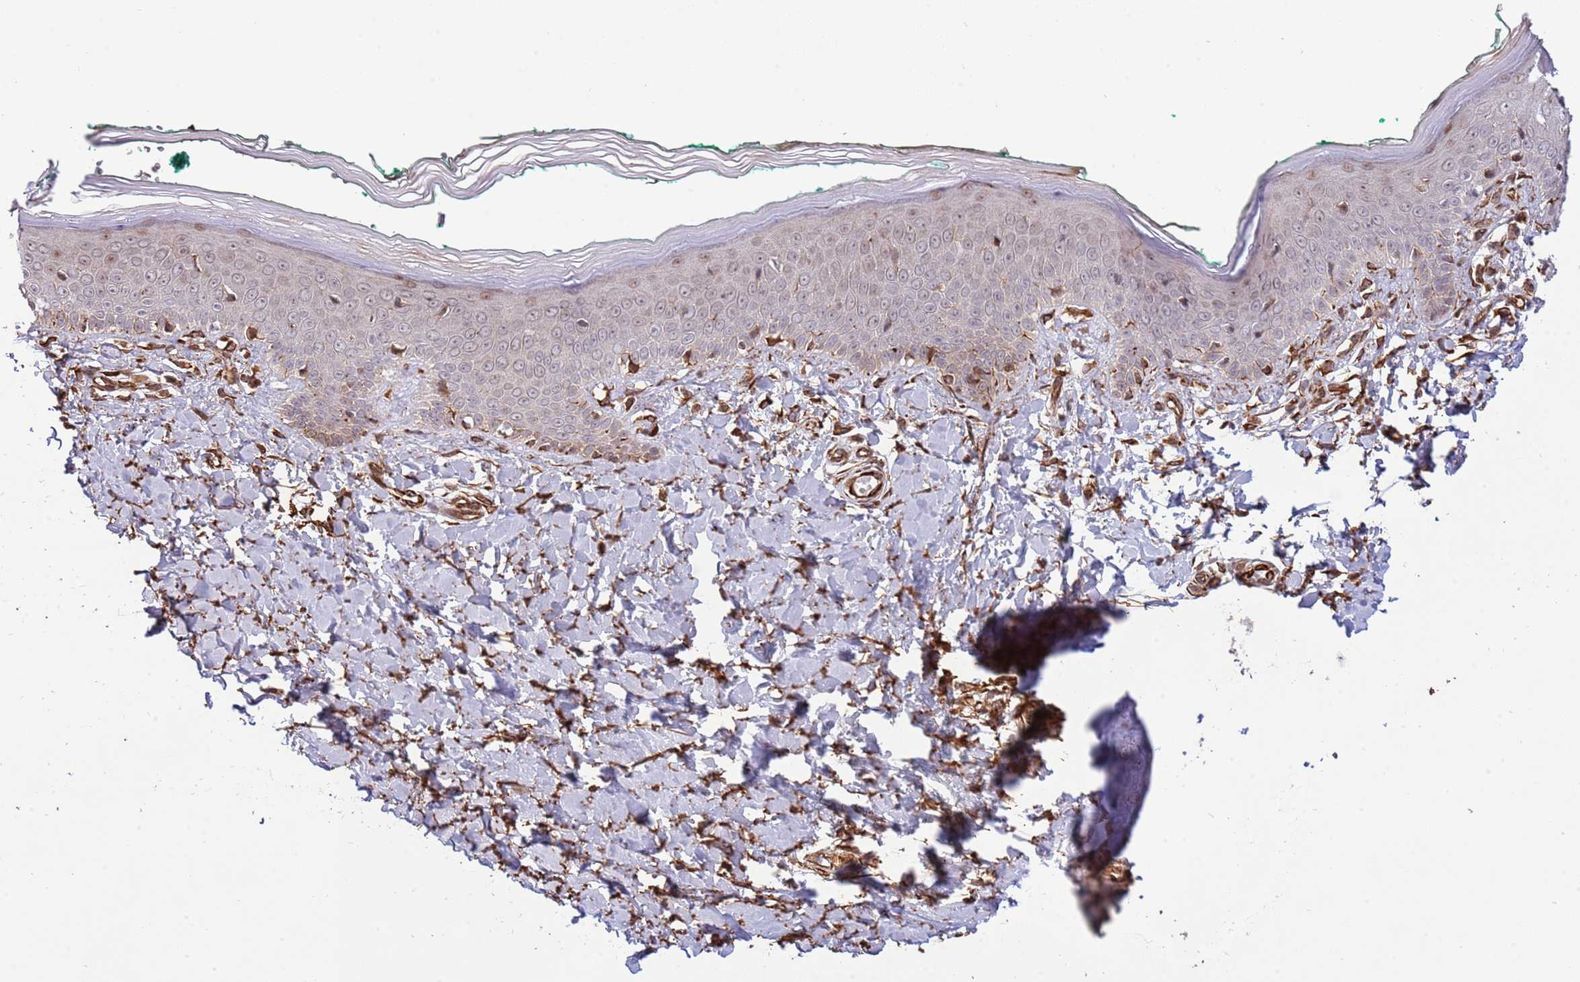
{"staining": {"intensity": "moderate", "quantity": ">75%", "location": "cytoplasmic/membranous"}, "tissue": "skin", "cell_type": "Fibroblasts", "image_type": "normal", "snomed": [{"axis": "morphology", "description": "Normal tissue, NOS"}, {"axis": "morphology", "description": "Malignant melanoma, NOS"}, {"axis": "topography", "description": "Skin"}], "caption": "A brown stain shows moderate cytoplasmic/membranous expression of a protein in fibroblasts of benign skin.", "gene": "NEK3", "patient": {"sex": "male", "age": 62}}